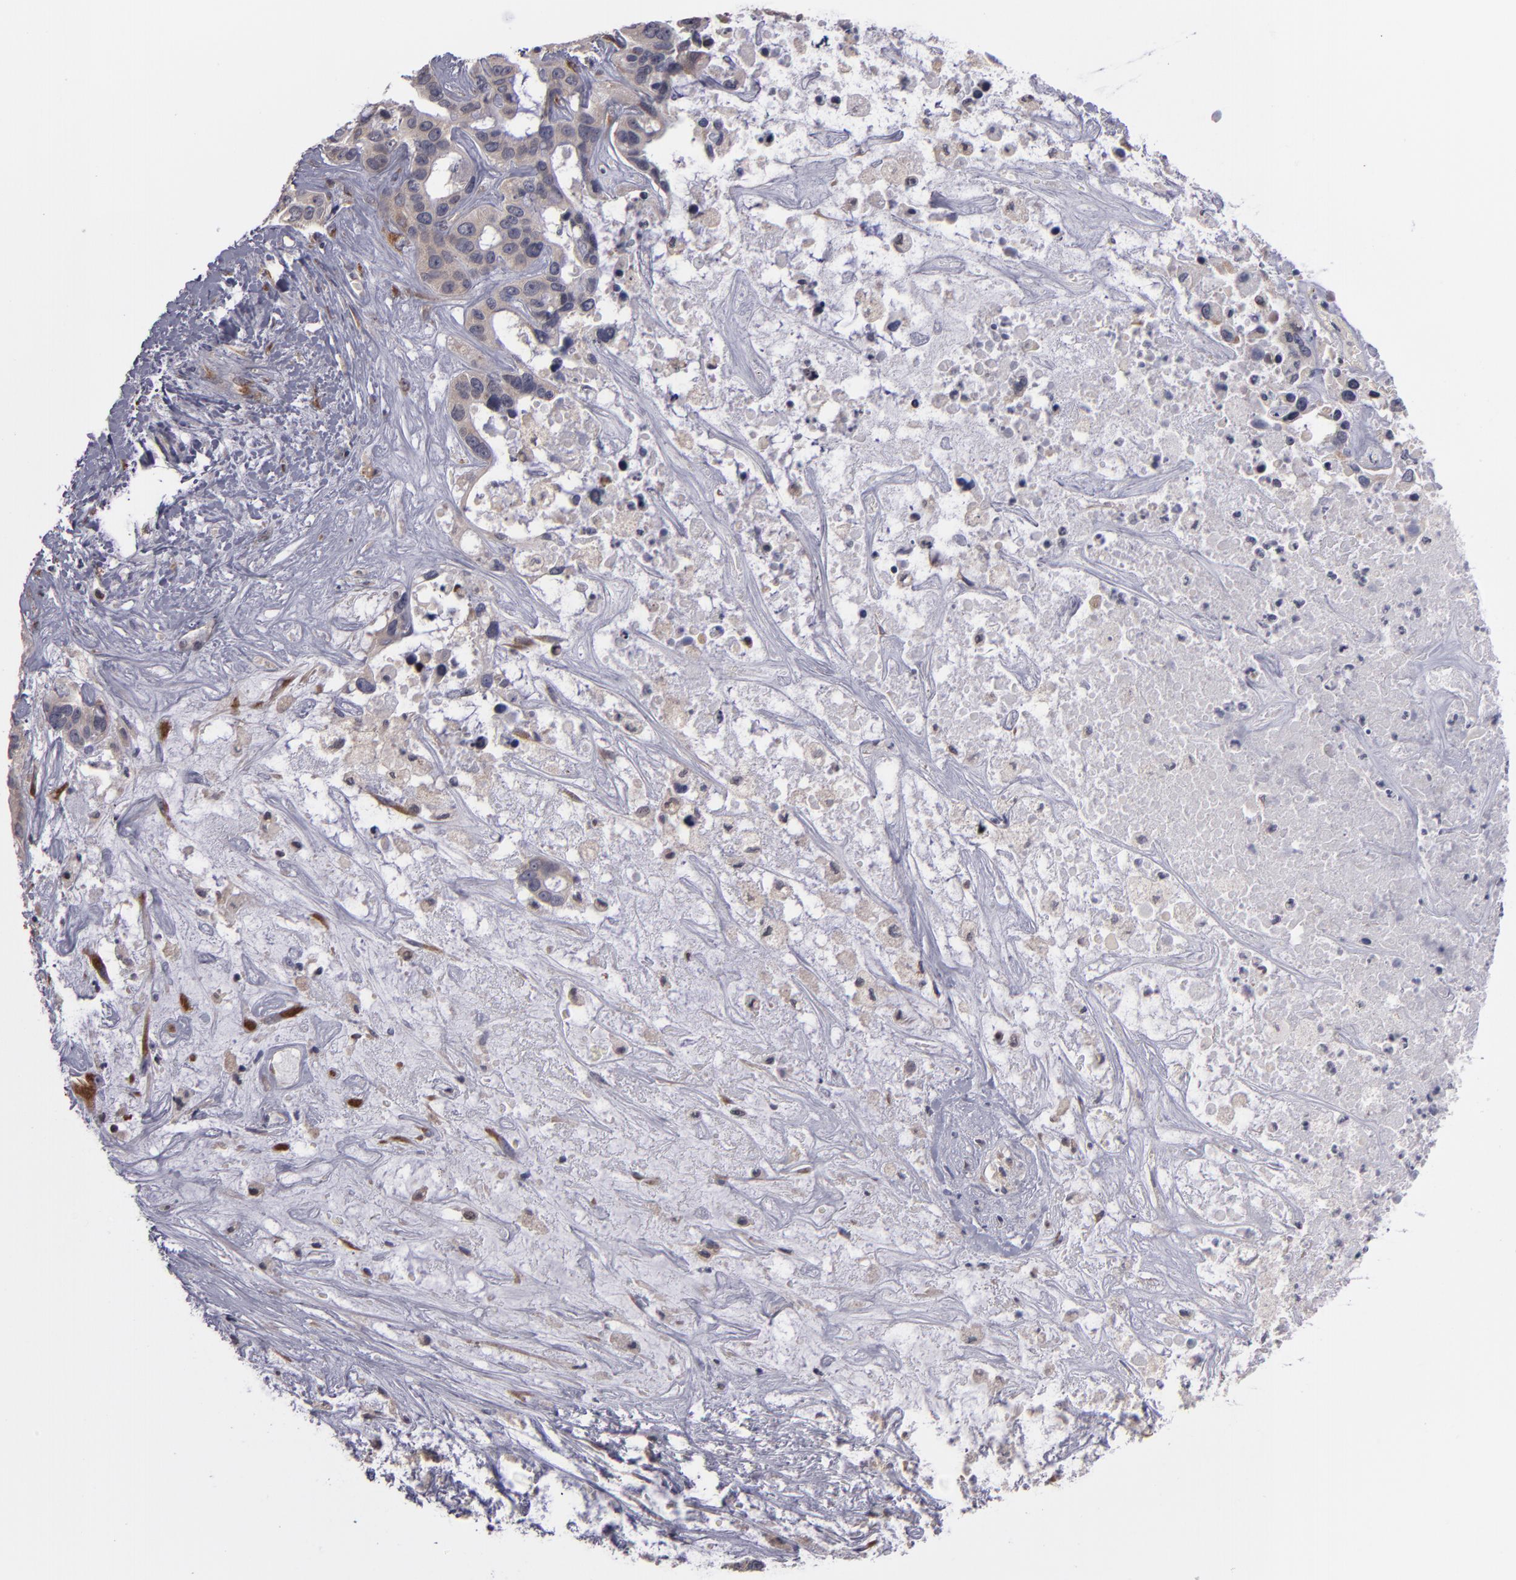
{"staining": {"intensity": "weak", "quantity": ">75%", "location": "cytoplasmic/membranous"}, "tissue": "liver cancer", "cell_type": "Tumor cells", "image_type": "cancer", "snomed": [{"axis": "morphology", "description": "Cholangiocarcinoma"}, {"axis": "topography", "description": "Liver"}], "caption": "Liver cholangiocarcinoma was stained to show a protein in brown. There is low levels of weak cytoplasmic/membranous expression in approximately >75% of tumor cells.", "gene": "CASP1", "patient": {"sex": "female", "age": 65}}